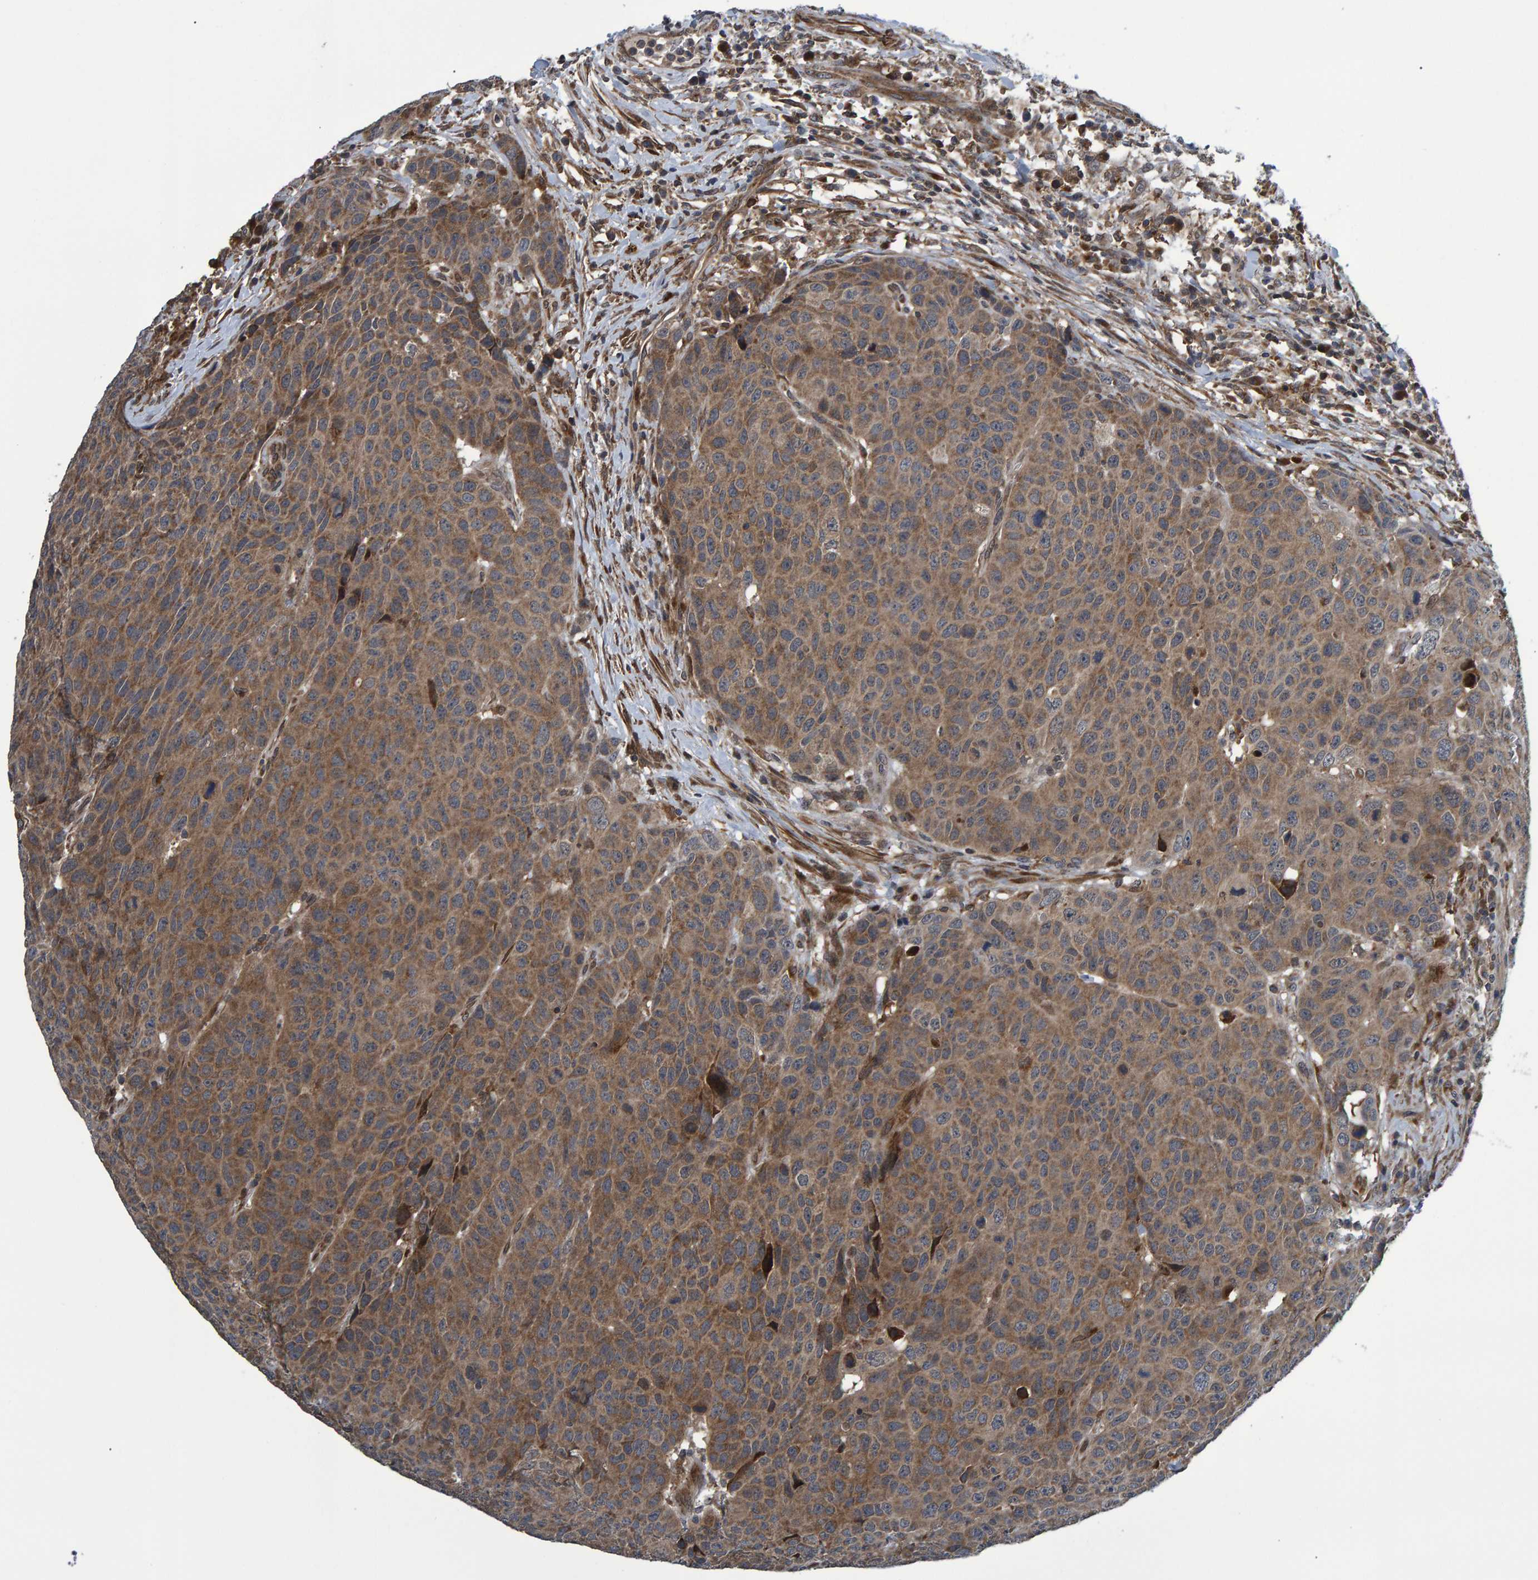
{"staining": {"intensity": "moderate", "quantity": ">75%", "location": "cytoplasmic/membranous"}, "tissue": "head and neck cancer", "cell_type": "Tumor cells", "image_type": "cancer", "snomed": [{"axis": "morphology", "description": "Squamous cell carcinoma, NOS"}, {"axis": "topography", "description": "Head-Neck"}], "caption": "DAB (3,3'-diaminobenzidine) immunohistochemical staining of head and neck squamous cell carcinoma reveals moderate cytoplasmic/membranous protein expression in approximately >75% of tumor cells. The staining was performed using DAB, with brown indicating positive protein expression. Nuclei are stained blue with hematoxylin.", "gene": "ATP6V1H", "patient": {"sex": "male", "age": 66}}